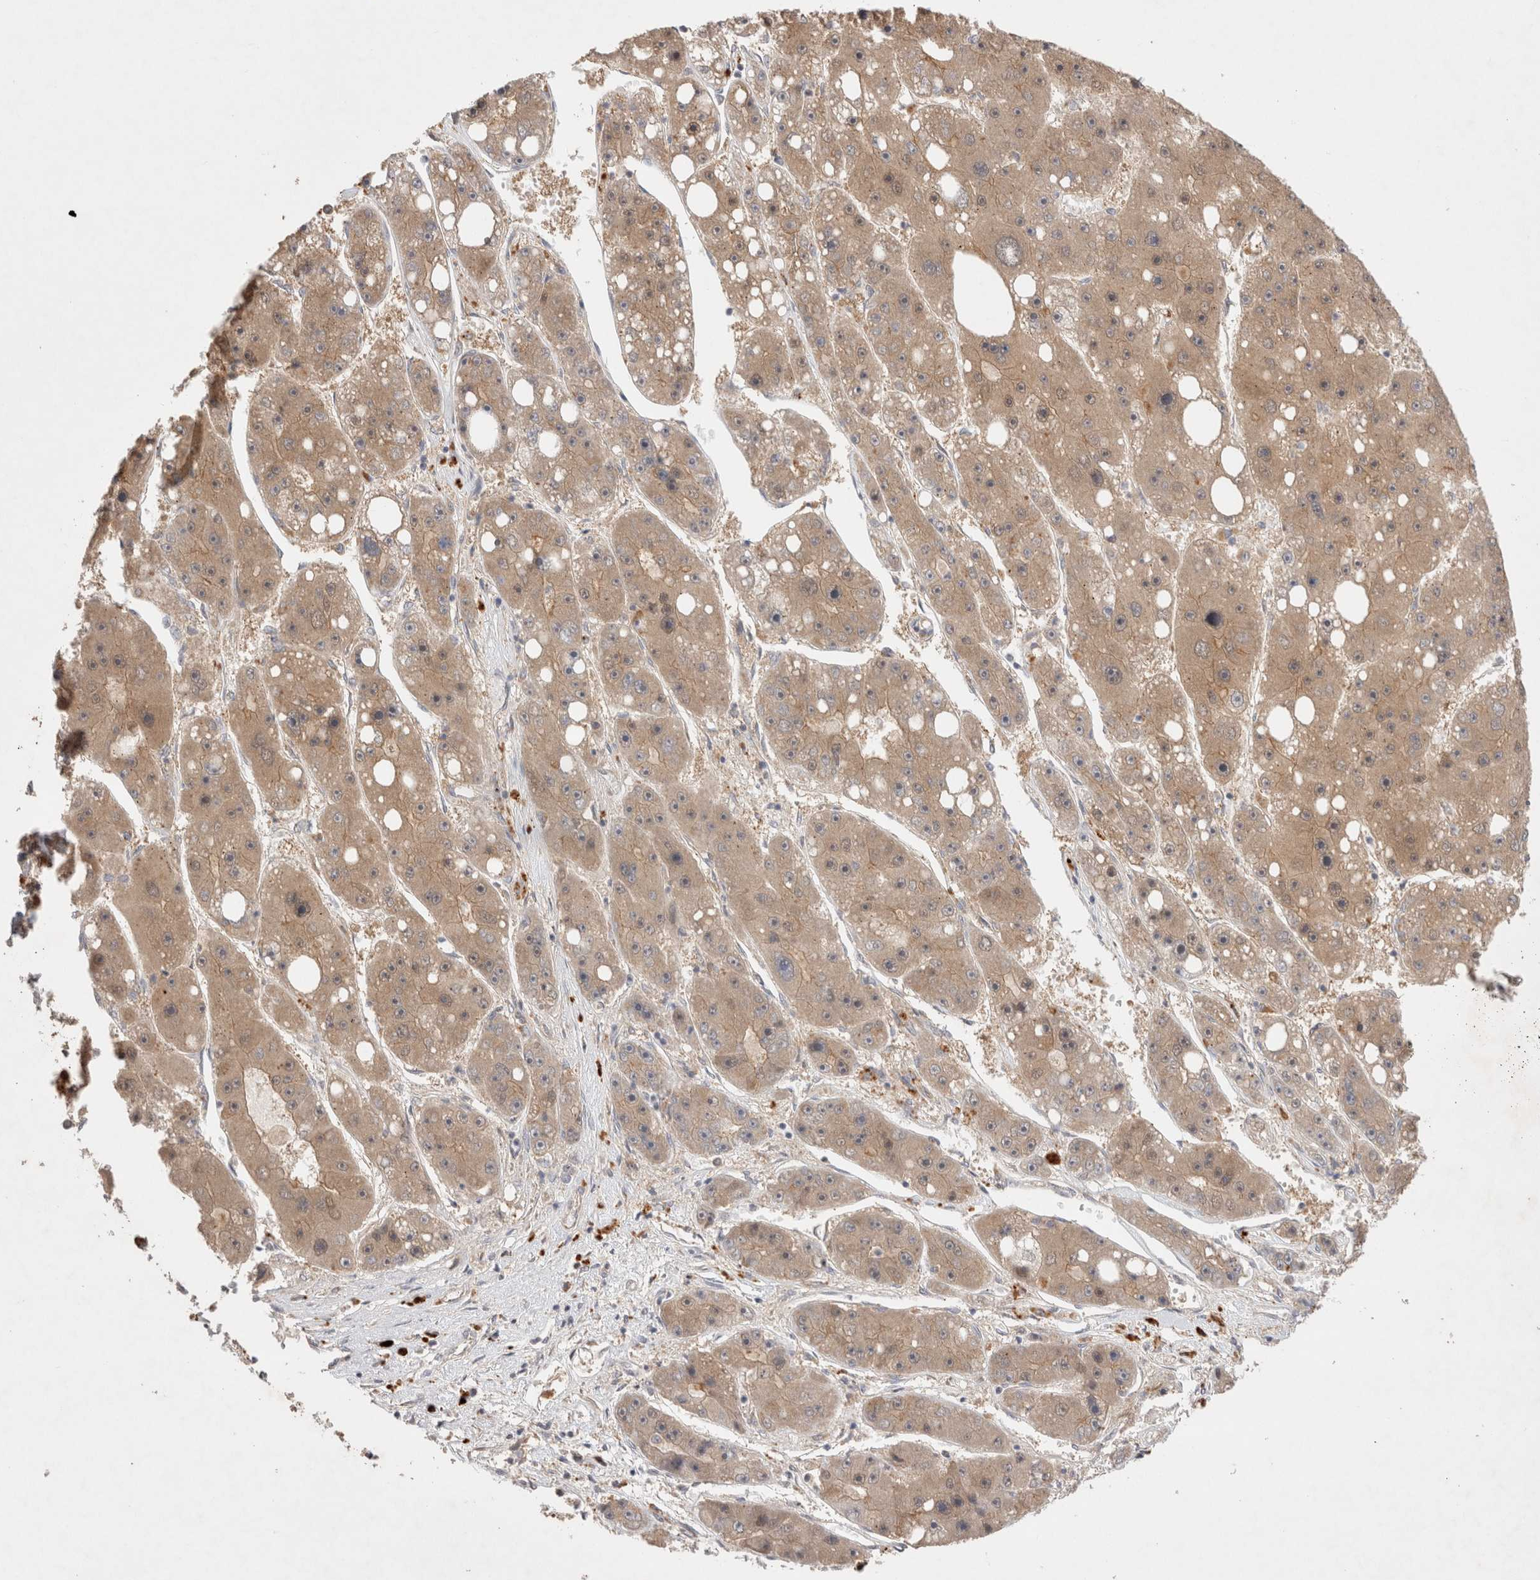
{"staining": {"intensity": "weak", "quantity": ">75%", "location": "cytoplasmic/membranous"}, "tissue": "liver cancer", "cell_type": "Tumor cells", "image_type": "cancer", "snomed": [{"axis": "morphology", "description": "Carcinoma, Hepatocellular, NOS"}, {"axis": "topography", "description": "Liver"}], "caption": "Immunohistochemical staining of hepatocellular carcinoma (liver) demonstrates weak cytoplasmic/membranous protein expression in about >75% of tumor cells. (brown staining indicates protein expression, while blue staining denotes nuclei).", "gene": "SLC29A1", "patient": {"sex": "female", "age": 61}}